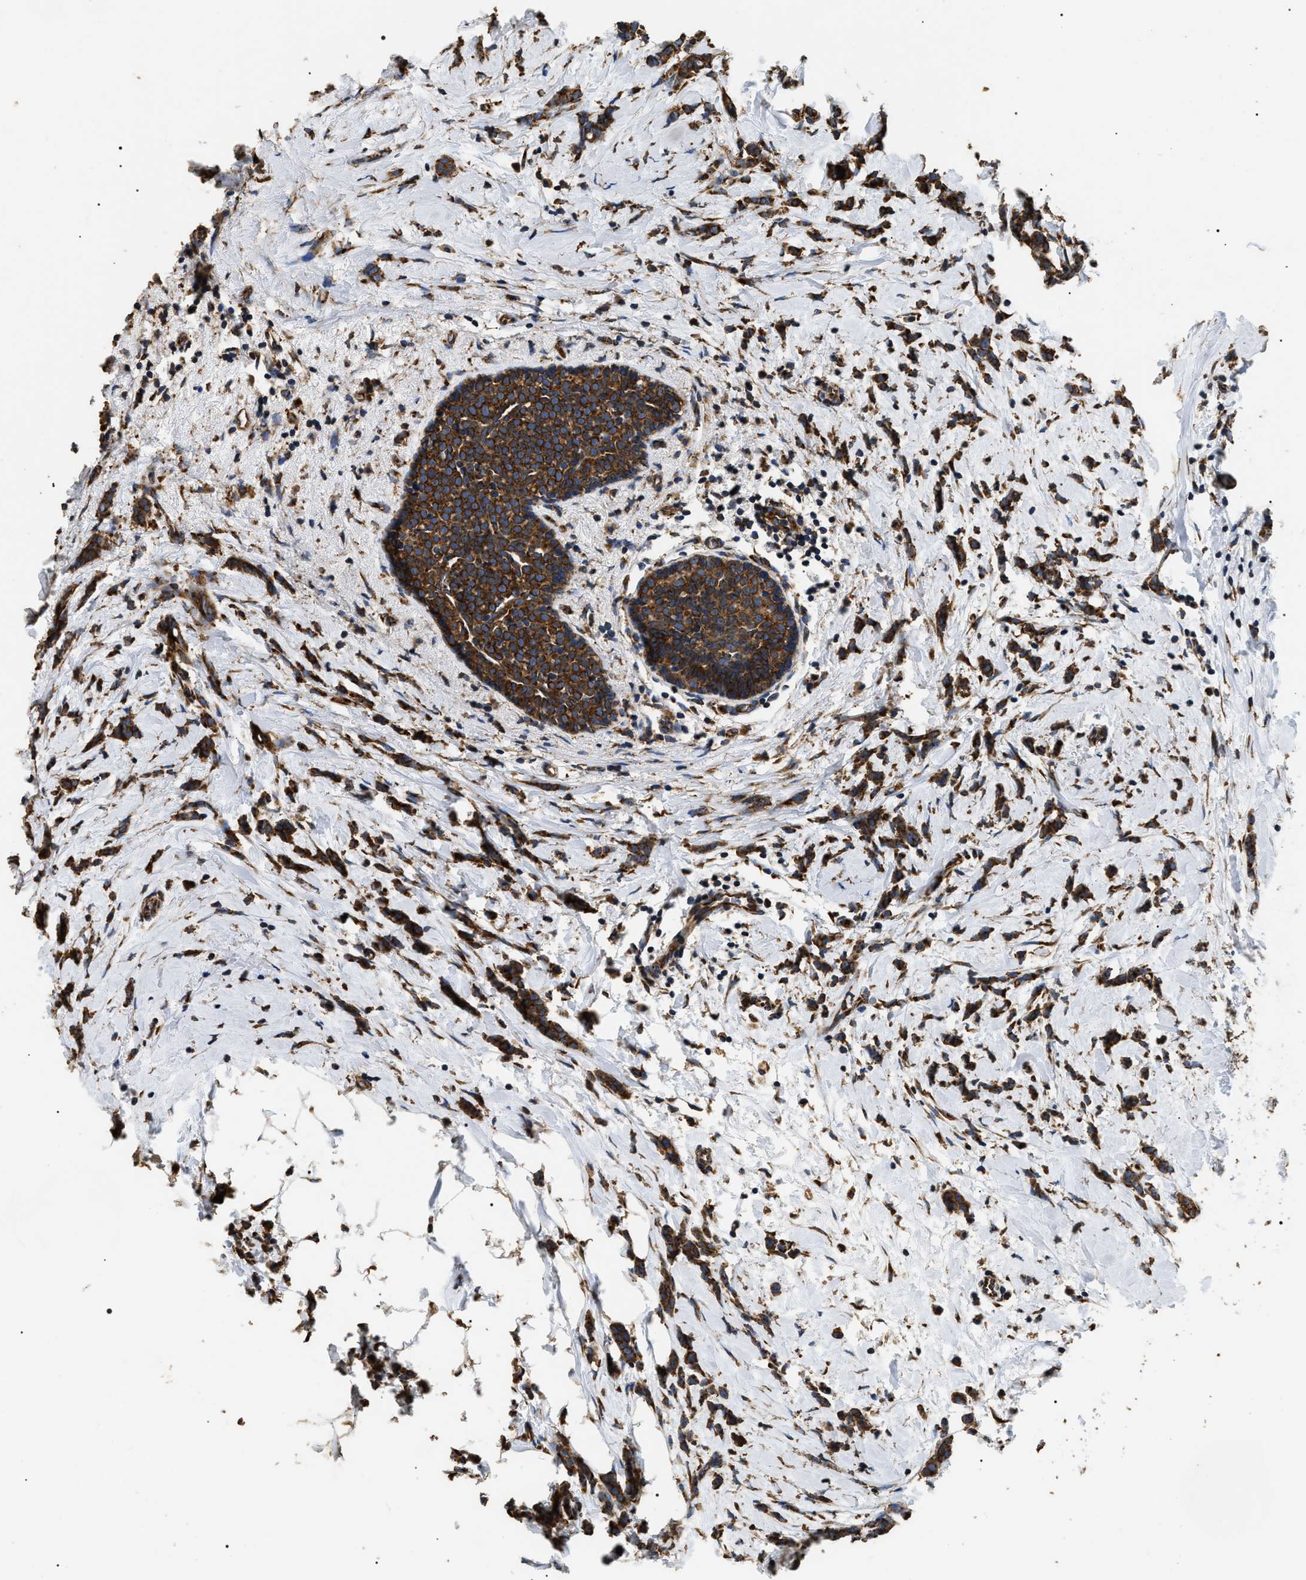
{"staining": {"intensity": "strong", "quantity": ">75%", "location": "cytoplasmic/membranous"}, "tissue": "breast cancer", "cell_type": "Tumor cells", "image_type": "cancer", "snomed": [{"axis": "morphology", "description": "Lobular carcinoma, in situ"}, {"axis": "morphology", "description": "Lobular carcinoma"}, {"axis": "topography", "description": "Breast"}], "caption": "Immunohistochemical staining of breast cancer (lobular carcinoma) displays high levels of strong cytoplasmic/membranous staining in approximately >75% of tumor cells.", "gene": "KTN1", "patient": {"sex": "female", "age": 41}}